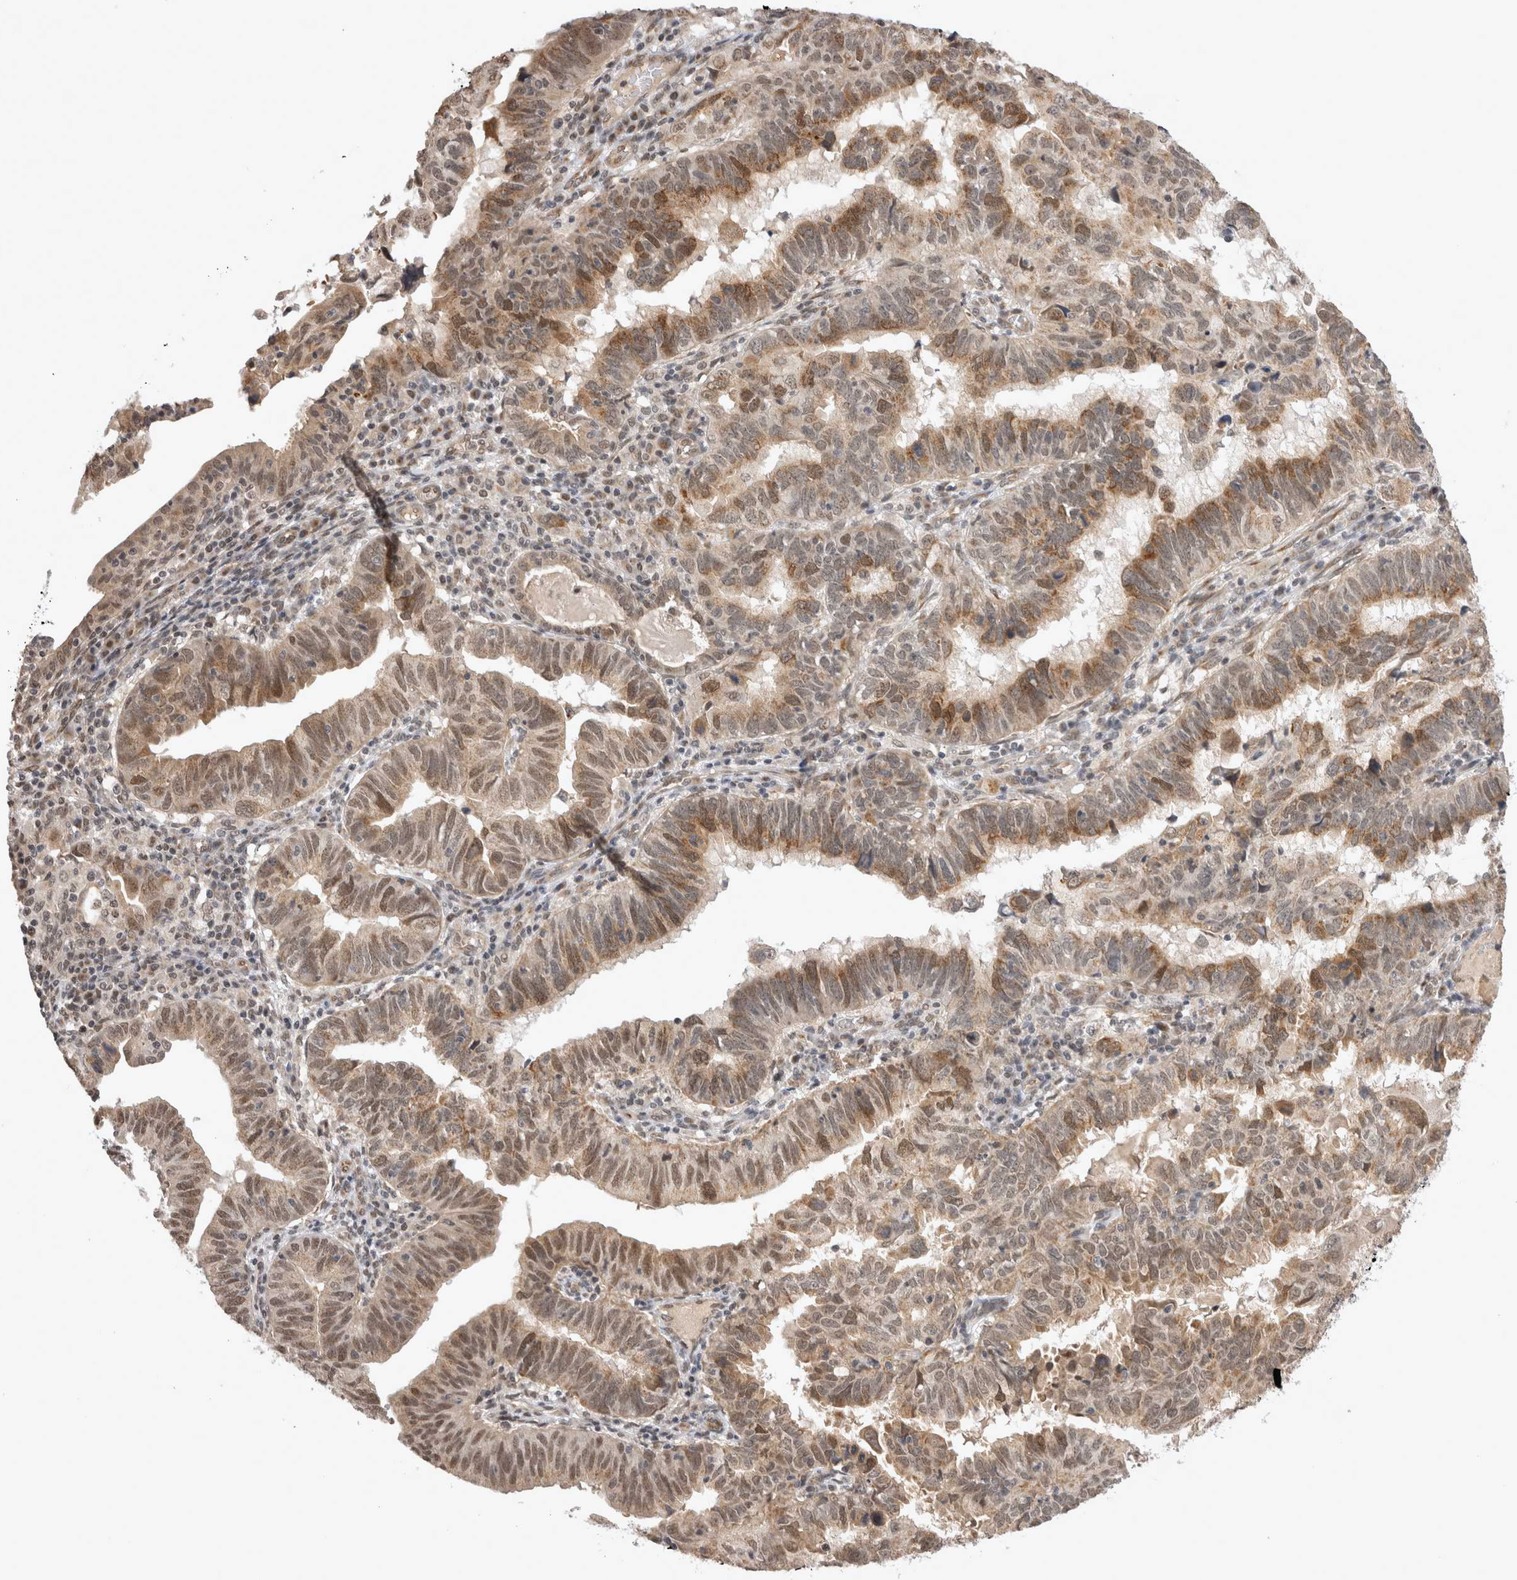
{"staining": {"intensity": "moderate", "quantity": ">75%", "location": "cytoplasmic/membranous,nuclear"}, "tissue": "endometrial cancer", "cell_type": "Tumor cells", "image_type": "cancer", "snomed": [{"axis": "morphology", "description": "Adenocarcinoma, NOS"}, {"axis": "topography", "description": "Uterus"}], "caption": "High-power microscopy captured an immunohistochemistry photomicrograph of endometrial adenocarcinoma, revealing moderate cytoplasmic/membranous and nuclear positivity in approximately >75% of tumor cells.", "gene": "TMEM65", "patient": {"sex": "female", "age": 77}}